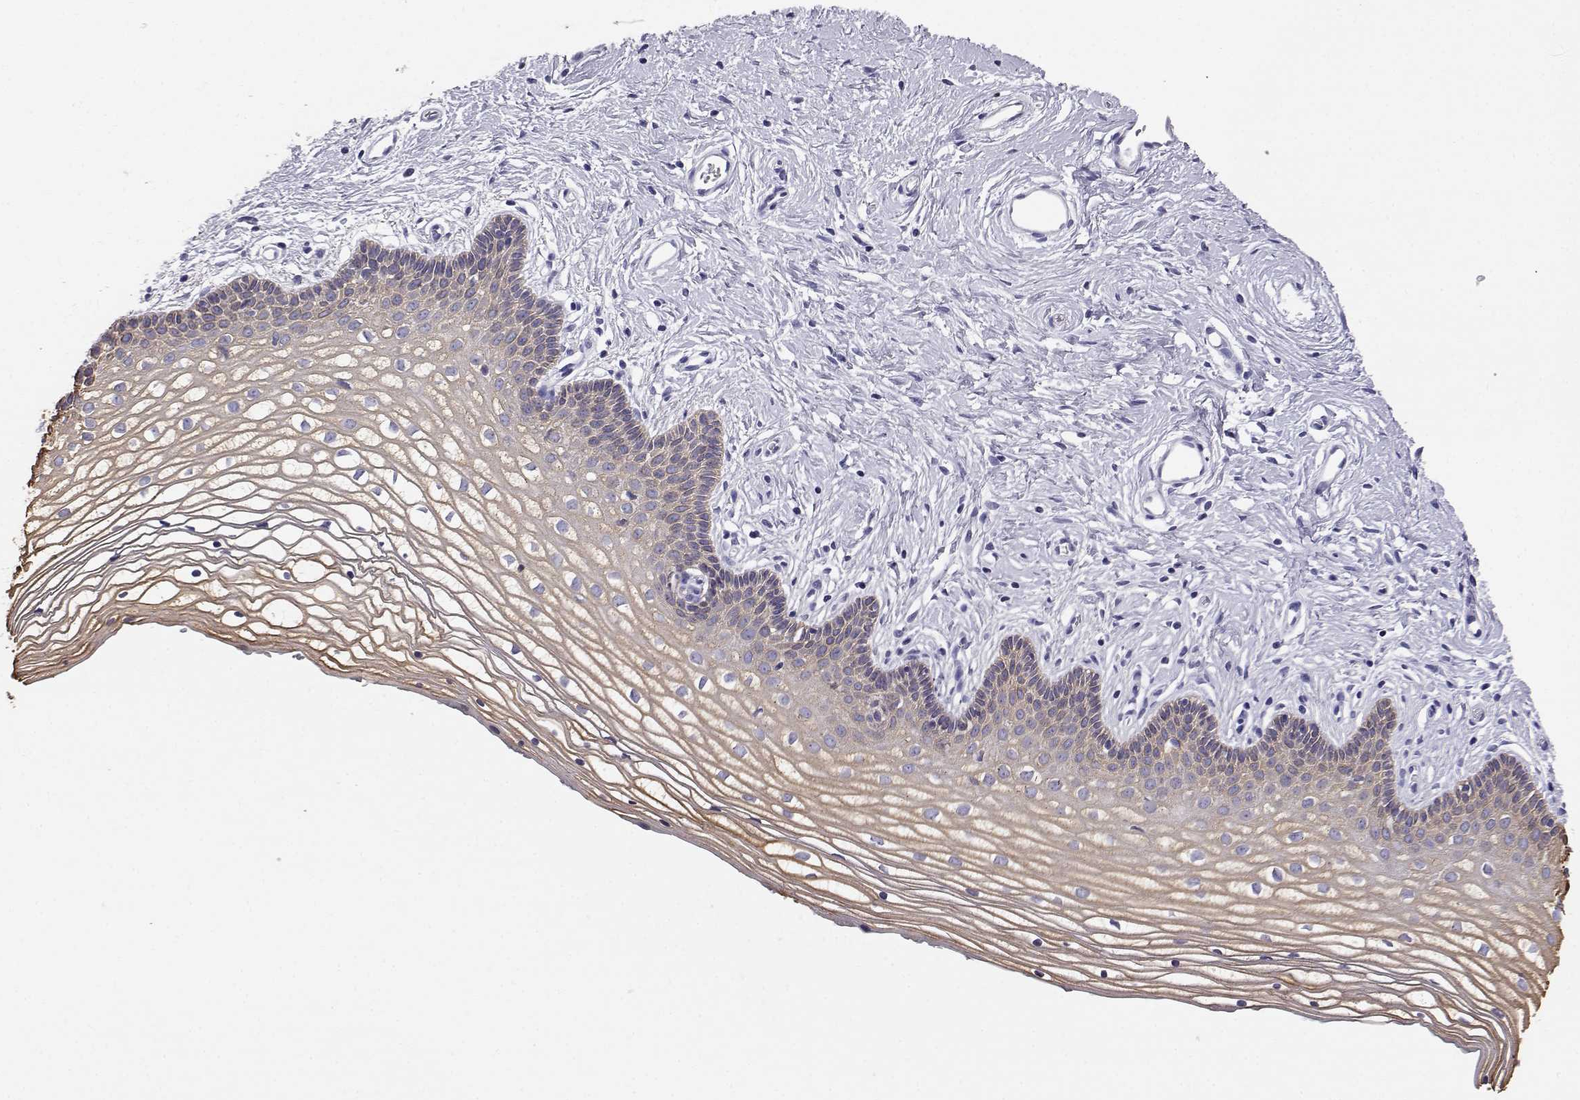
{"staining": {"intensity": "weak", "quantity": "<25%", "location": "cytoplasmic/membranous"}, "tissue": "vagina", "cell_type": "Squamous epithelial cells", "image_type": "normal", "snomed": [{"axis": "morphology", "description": "Normal tissue, NOS"}, {"axis": "topography", "description": "Vagina"}], "caption": "The micrograph reveals no significant staining in squamous epithelial cells of vagina.", "gene": "AKR1B1", "patient": {"sex": "female", "age": 36}}